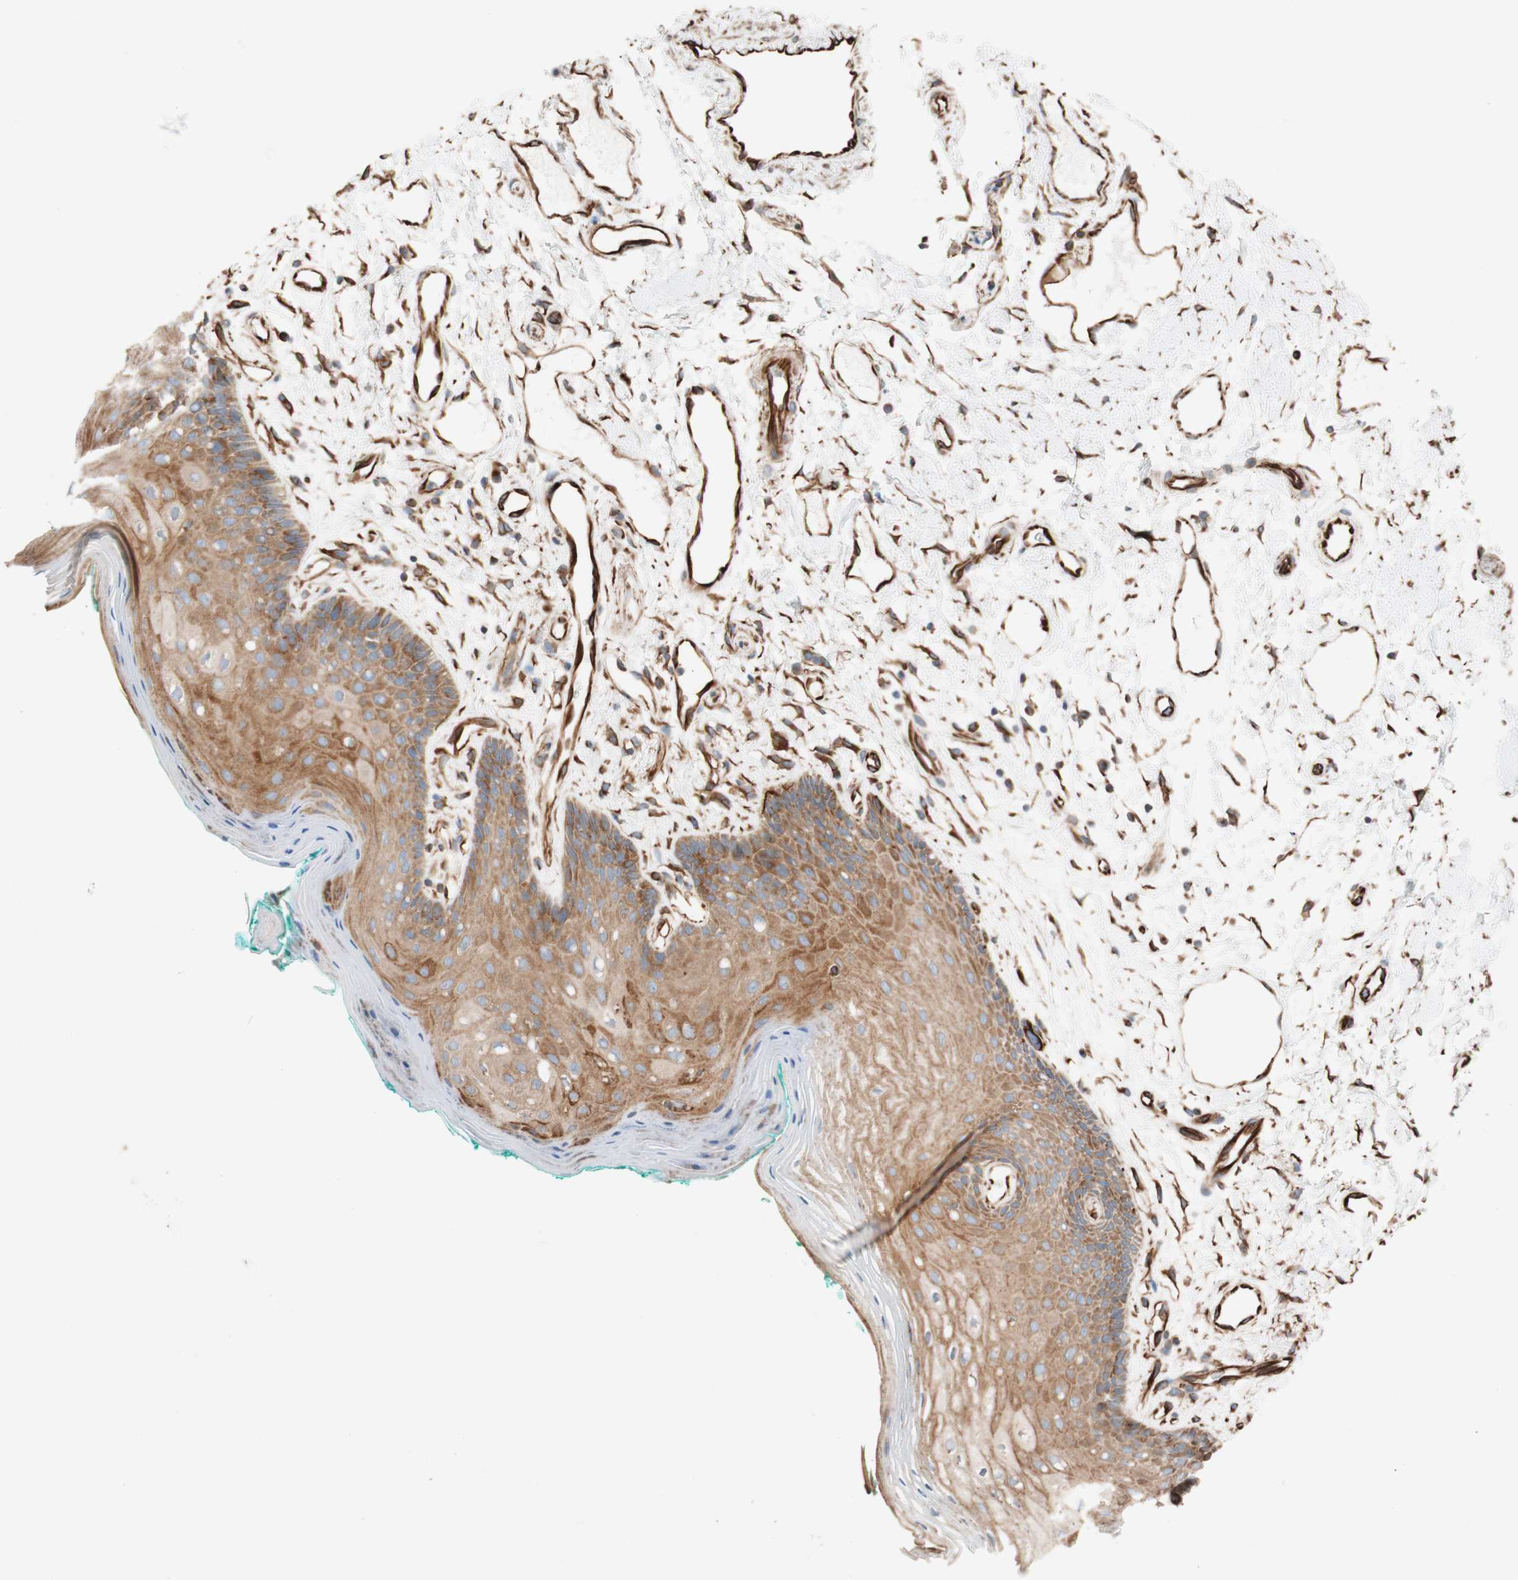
{"staining": {"intensity": "moderate", "quantity": ">75%", "location": "cytoplasmic/membranous"}, "tissue": "oral mucosa", "cell_type": "Squamous epithelial cells", "image_type": "normal", "snomed": [{"axis": "morphology", "description": "Normal tissue, NOS"}, {"axis": "topography", "description": "Skeletal muscle"}, {"axis": "topography", "description": "Oral tissue"}, {"axis": "topography", "description": "Peripheral nerve tissue"}], "caption": "An immunohistochemistry (IHC) photomicrograph of unremarkable tissue is shown. Protein staining in brown shows moderate cytoplasmic/membranous positivity in oral mucosa within squamous epithelial cells. The staining is performed using DAB brown chromogen to label protein expression. The nuclei are counter-stained blue using hematoxylin.", "gene": "C1orf43", "patient": {"sex": "female", "age": 84}}